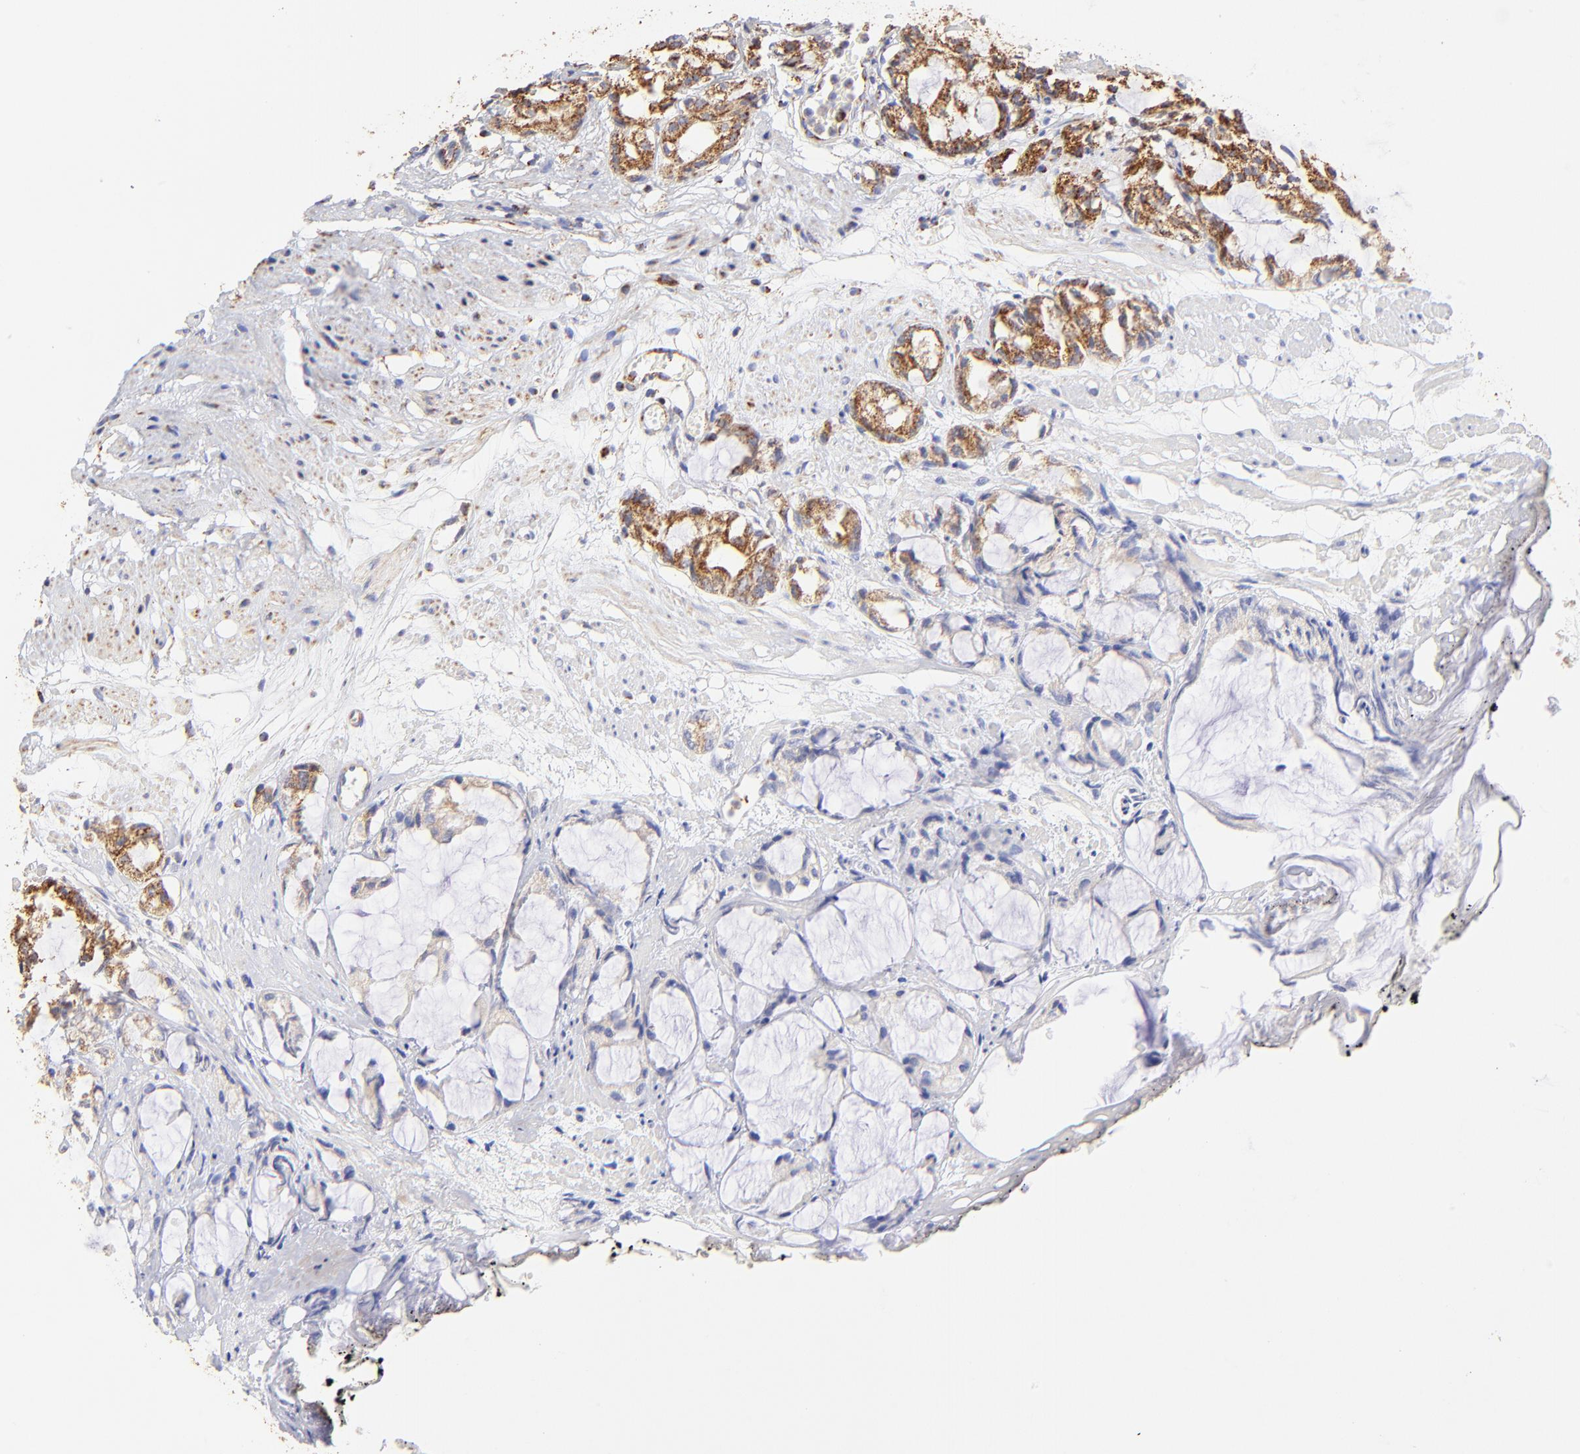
{"staining": {"intensity": "moderate", "quantity": ">75%", "location": "cytoplasmic/membranous"}, "tissue": "prostate cancer", "cell_type": "Tumor cells", "image_type": "cancer", "snomed": [{"axis": "morphology", "description": "Adenocarcinoma, High grade"}, {"axis": "topography", "description": "Prostate"}], "caption": "Immunohistochemistry of prostate cancer displays medium levels of moderate cytoplasmic/membranous staining in approximately >75% of tumor cells. Nuclei are stained in blue.", "gene": "ECH1", "patient": {"sex": "male", "age": 85}}